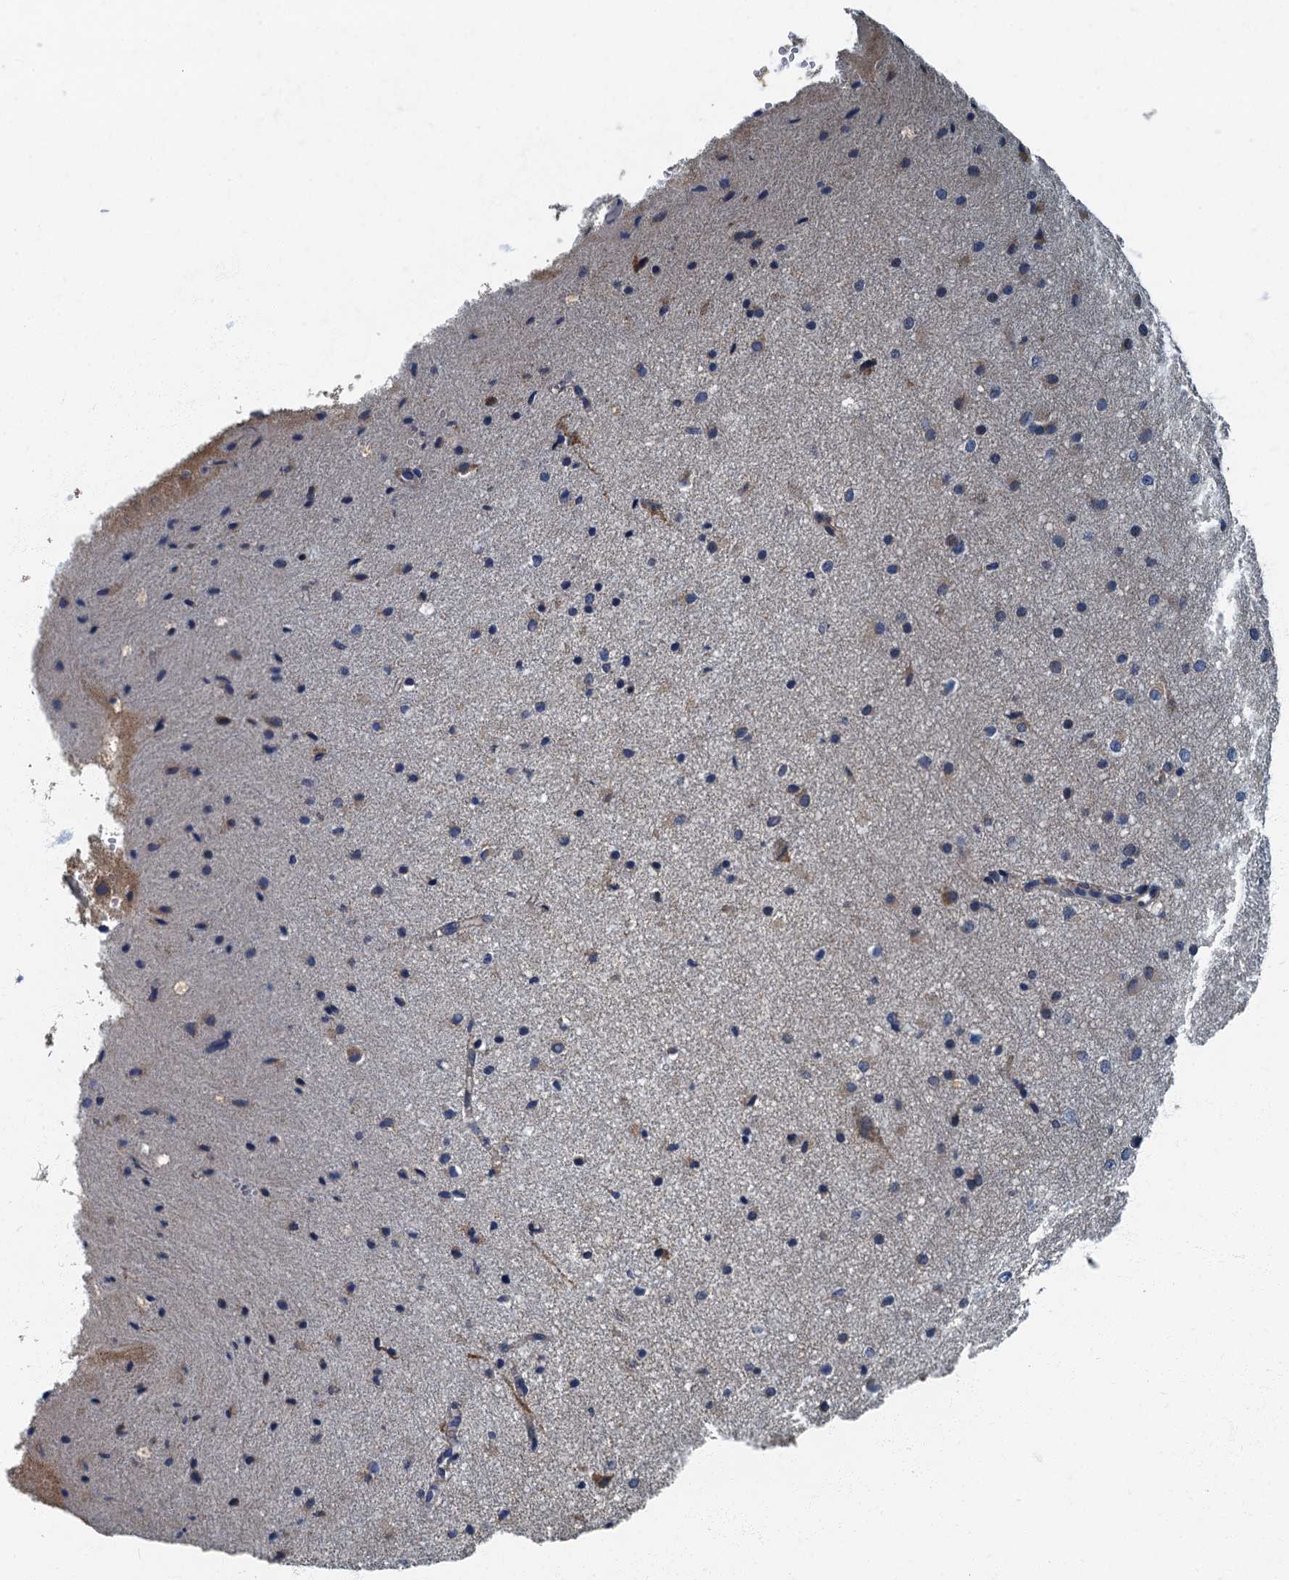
{"staining": {"intensity": "negative", "quantity": "none", "location": "none"}, "tissue": "cerebral cortex", "cell_type": "Endothelial cells", "image_type": "normal", "snomed": [{"axis": "morphology", "description": "Normal tissue, NOS"}, {"axis": "morphology", "description": "Developmental malformation"}, {"axis": "topography", "description": "Cerebral cortex"}], "caption": "Immunohistochemistry micrograph of benign human cerebral cortex stained for a protein (brown), which exhibits no positivity in endothelial cells. (DAB immunohistochemistry visualized using brightfield microscopy, high magnification).", "gene": "DDX49", "patient": {"sex": "female", "age": 30}}